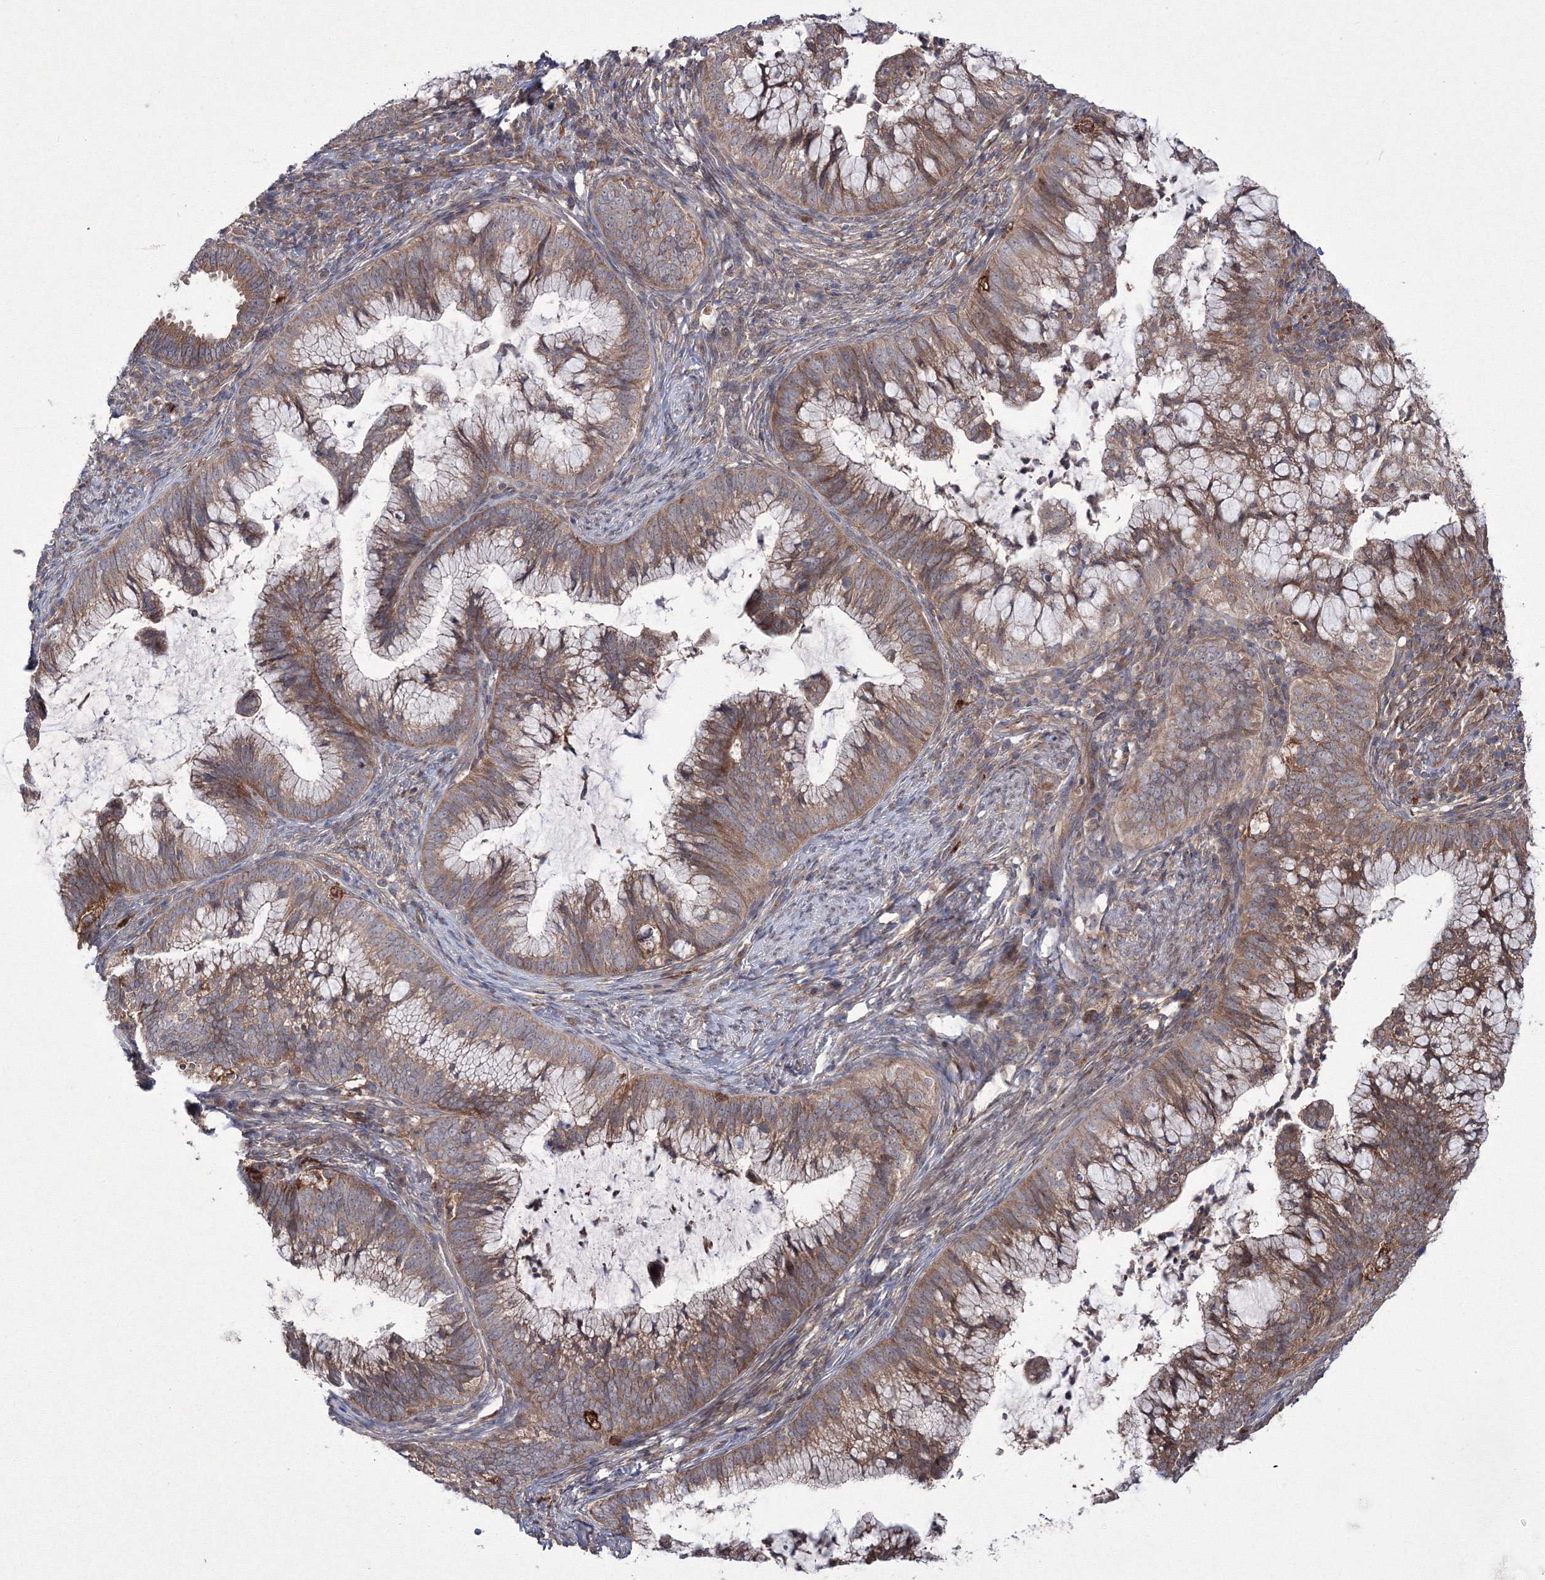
{"staining": {"intensity": "moderate", "quantity": ">75%", "location": "cytoplasmic/membranous"}, "tissue": "cervical cancer", "cell_type": "Tumor cells", "image_type": "cancer", "snomed": [{"axis": "morphology", "description": "Adenocarcinoma, NOS"}, {"axis": "topography", "description": "Cervix"}], "caption": "High-power microscopy captured an IHC image of cervical cancer, revealing moderate cytoplasmic/membranous staining in about >75% of tumor cells.", "gene": "RANBP3L", "patient": {"sex": "female", "age": 36}}